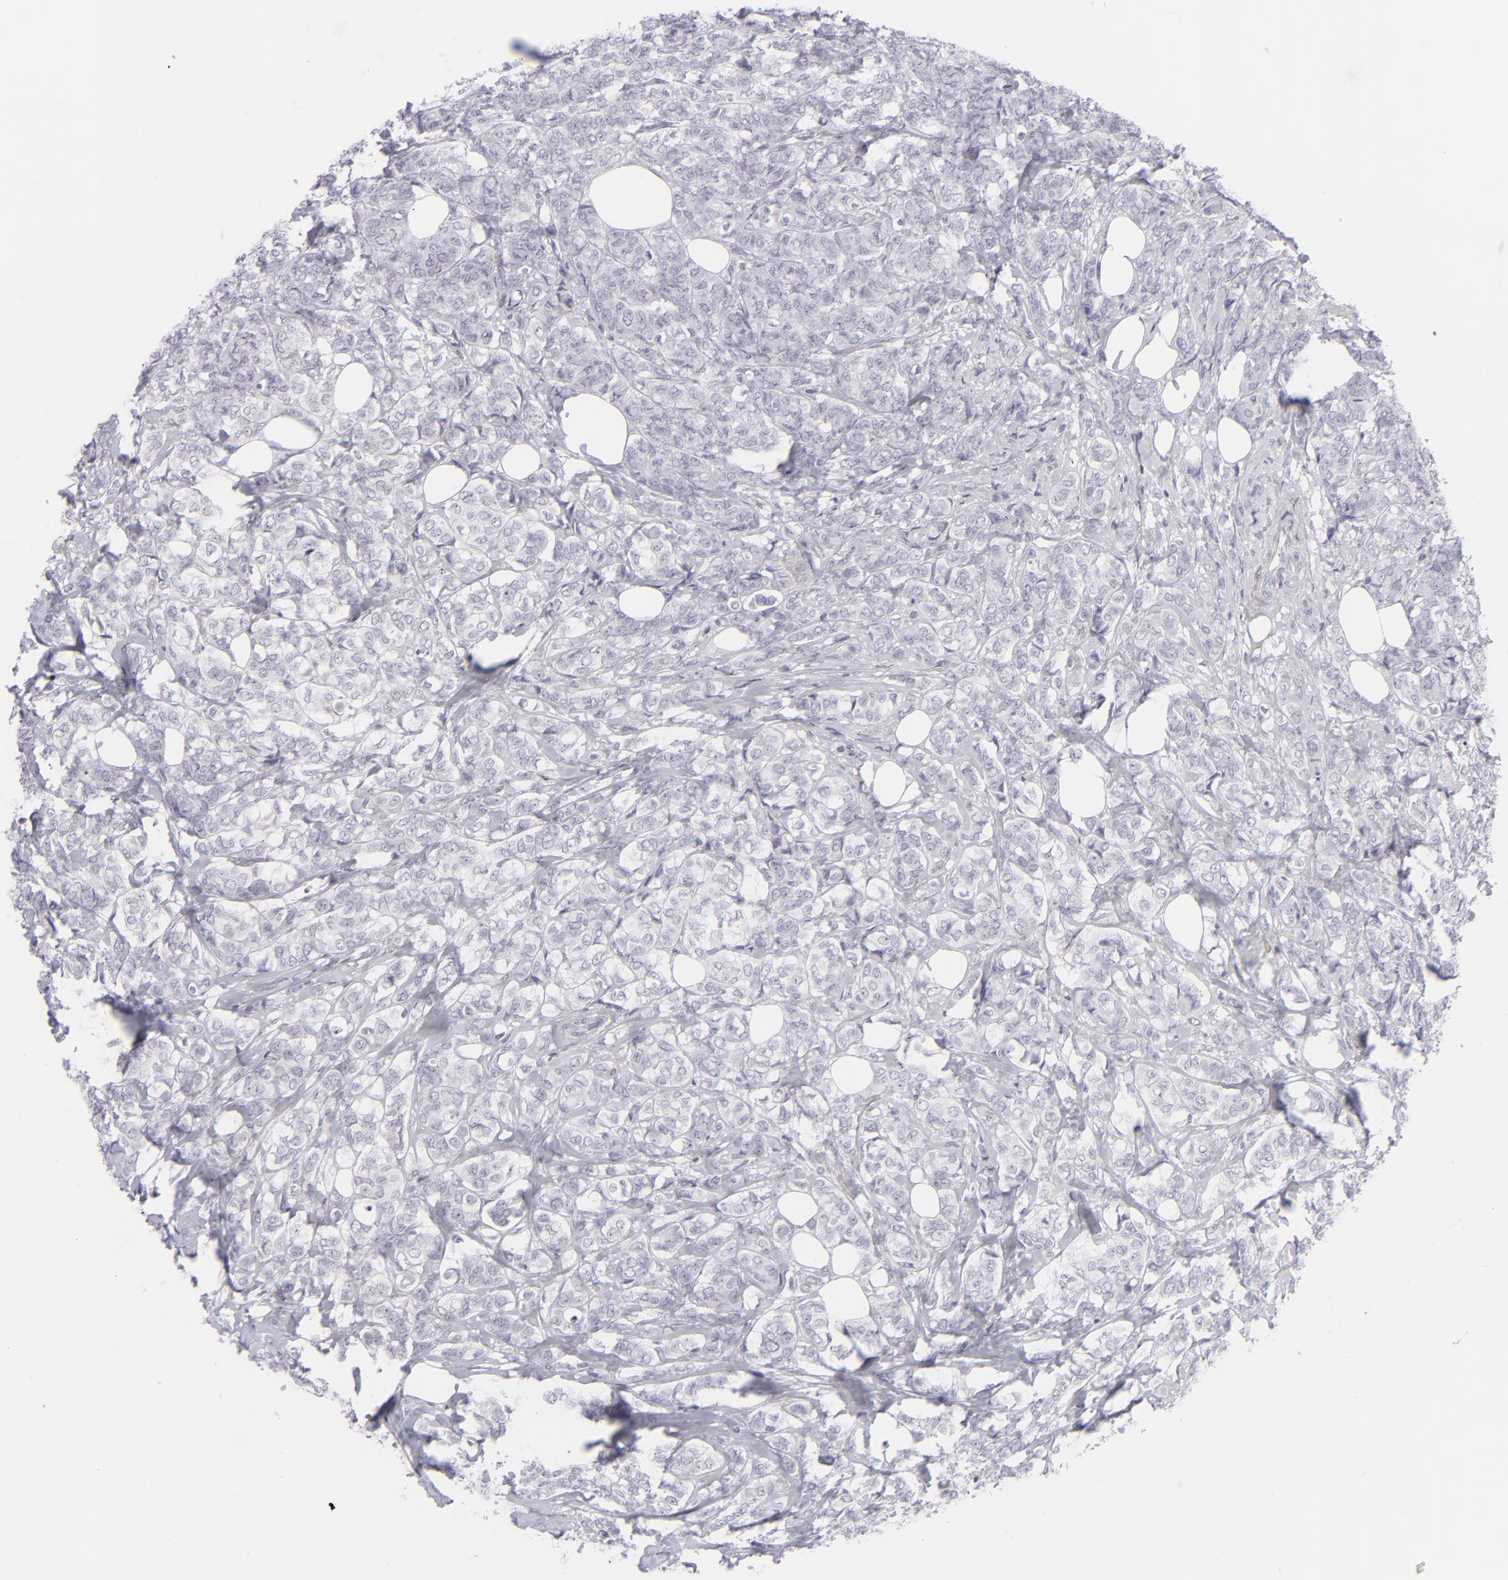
{"staining": {"intensity": "negative", "quantity": "none", "location": "none"}, "tissue": "breast cancer", "cell_type": "Tumor cells", "image_type": "cancer", "snomed": [{"axis": "morphology", "description": "Lobular carcinoma"}, {"axis": "topography", "description": "Breast"}], "caption": "Breast cancer (lobular carcinoma) was stained to show a protein in brown. There is no significant expression in tumor cells.", "gene": "CD7", "patient": {"sex": "female", "age": 60}}